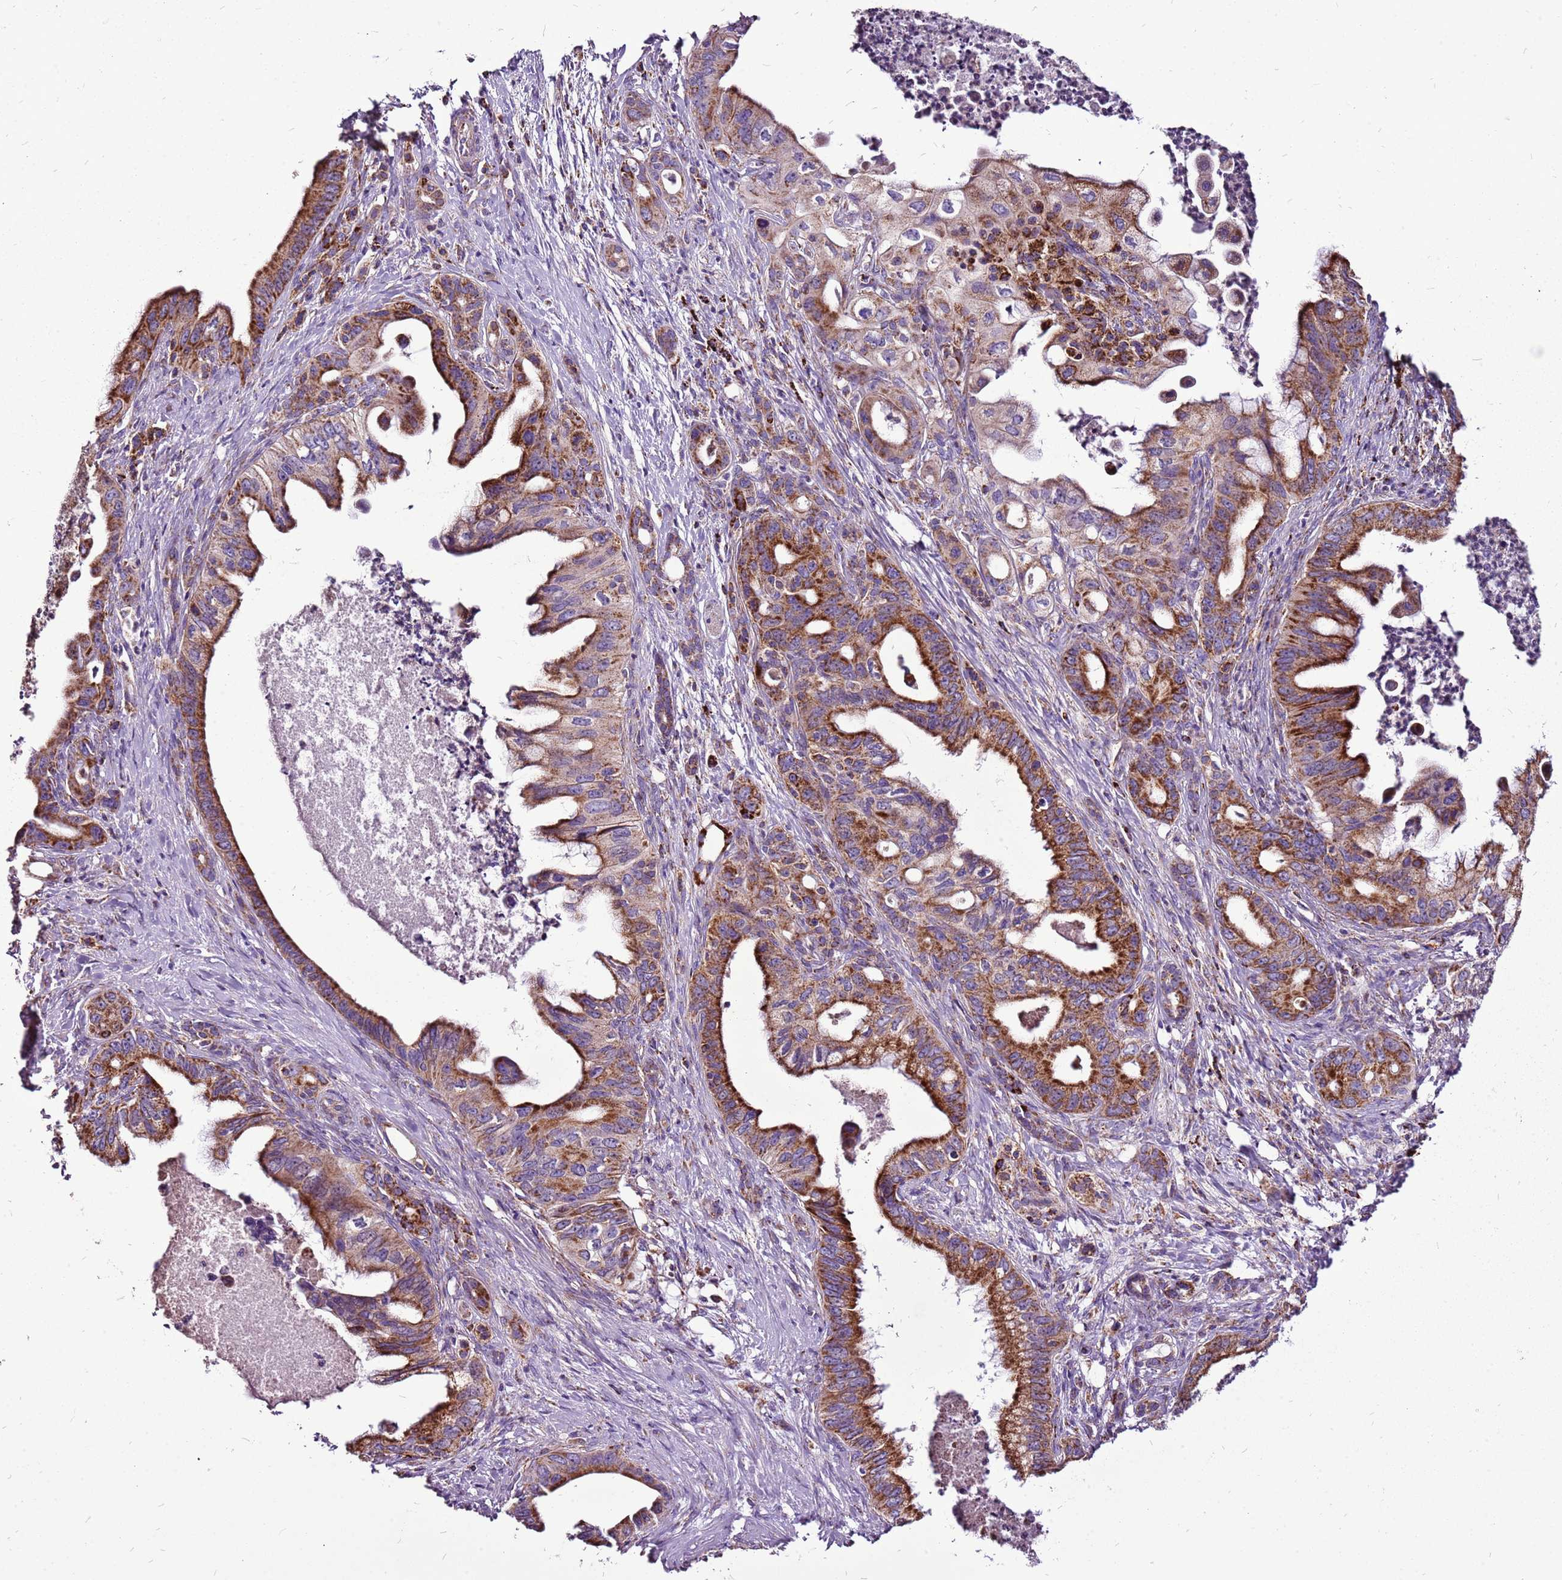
{"staining": {"intensity": "strong", "quantity": ">75%", "location": "cytoplasmic/membranous"}, "tissue": "pancreatic cancer", "cell_type": "Tumor cells", "image_type": "cancer", "snomed": [{"axis": "morphology", "description": "Adenocarcinoma, NOS"}, {"axis": "topography", "description": "Pancreas"}], "caption": "Protein expression analysis of pancreatic cancer reveals strong cytoplasmic/membranous positivity in approximately >75% of tumor cells.", "gene": "GCDH", "patient": {"sex": "male", "age": 58}}